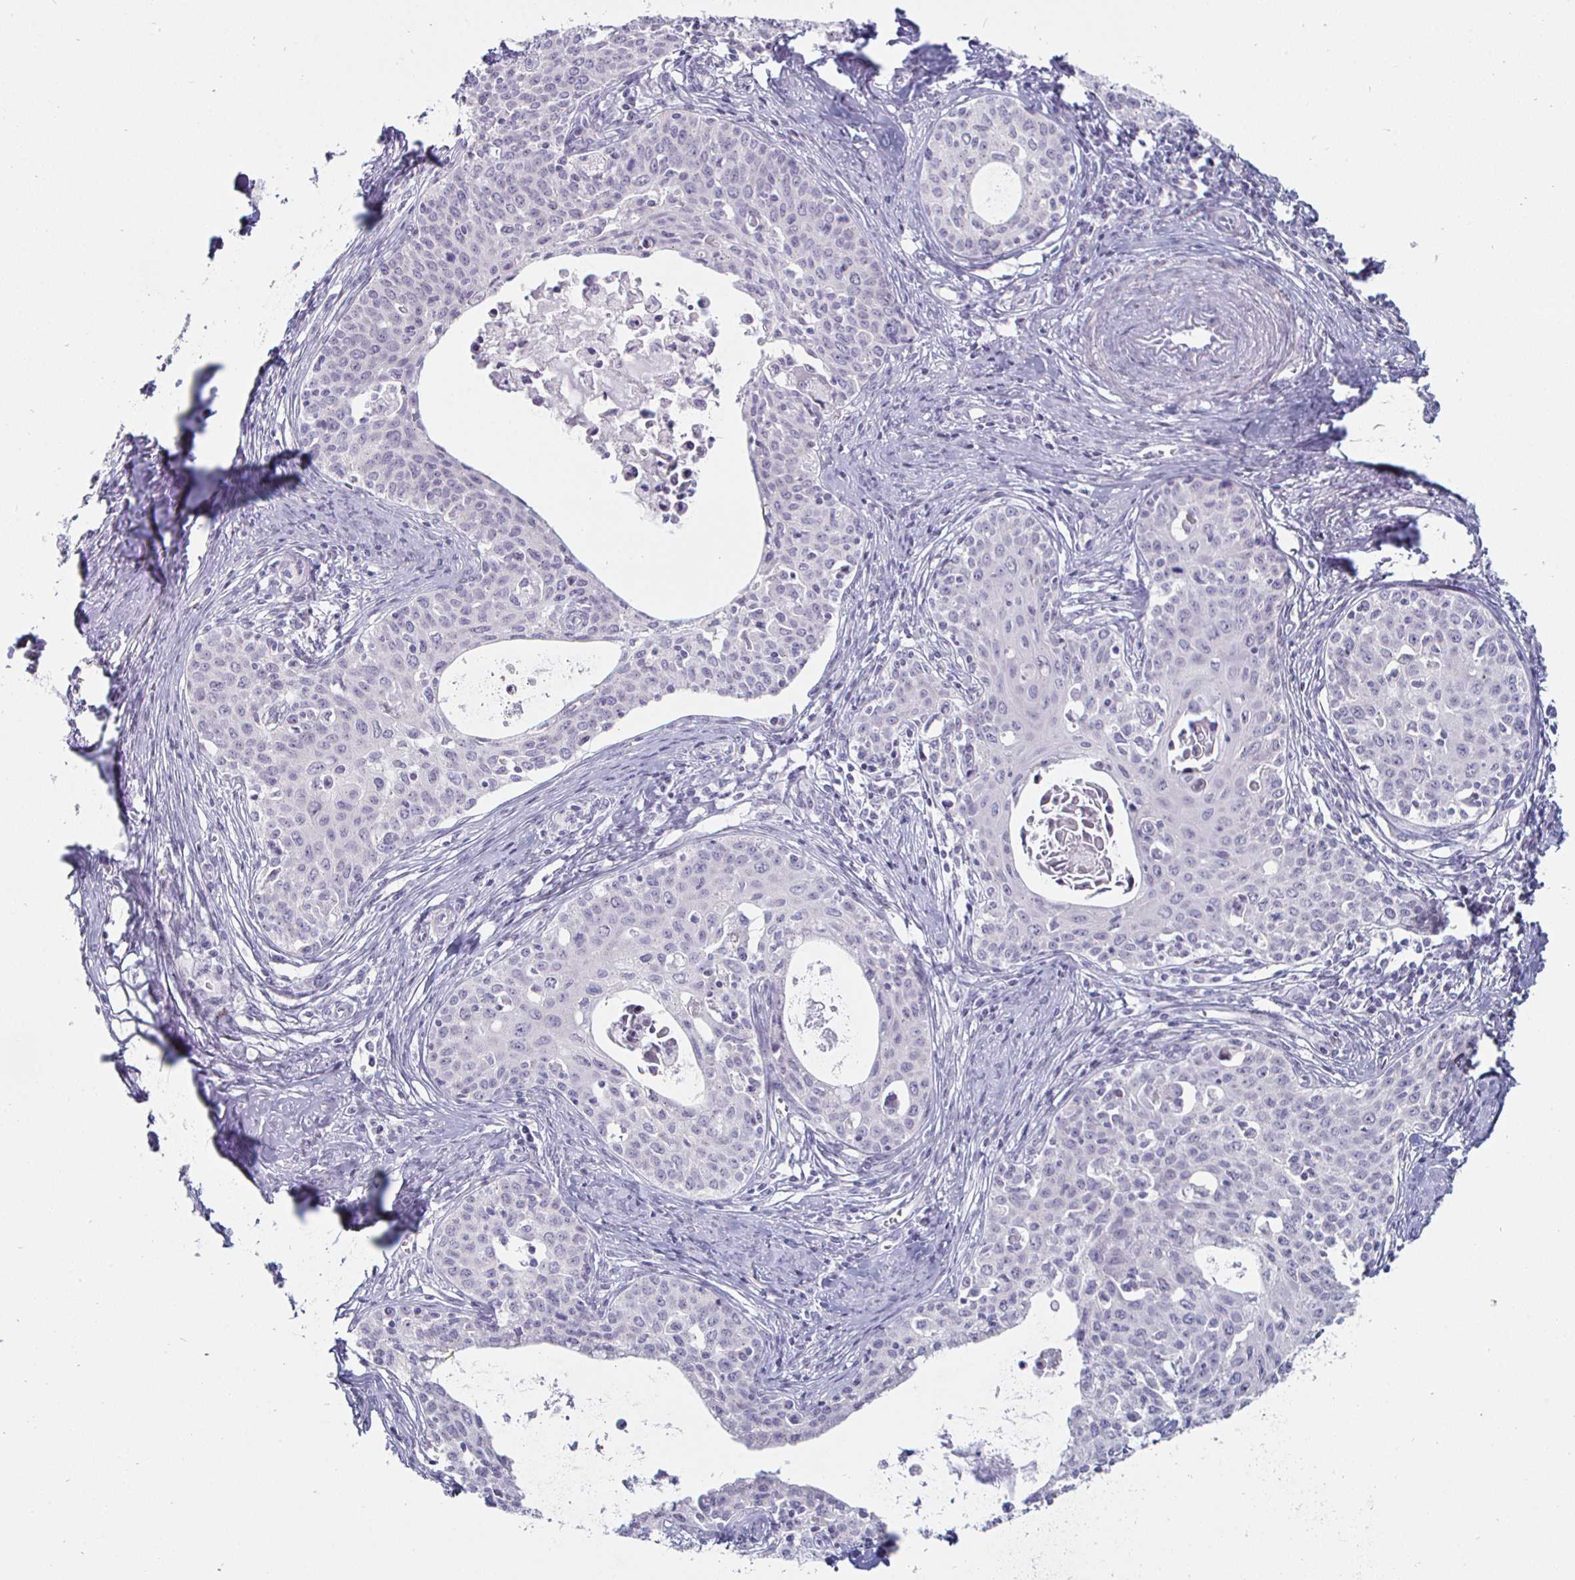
{"staining": {"intensity": "negative", "quantity": "none", "location": "none"}, "tissue": "cervical cancer", "cell_type": "Tumor cells", "image_type": "cancer", "snomed": [{"axis": "morphology", "description": "Squamous cell carcinoma, NOS"}, {"axis": "morphology", "description": "Adenocarcinoma, NOS"}, {"axis": "topography", "description": "Cervix"}], "caption": "Image shows no significant protein positivity in tumor cells of adenocarcinoma (cervical).", "gene": "DMRTB1", "patient": {"sex": "female", "age": 52}}